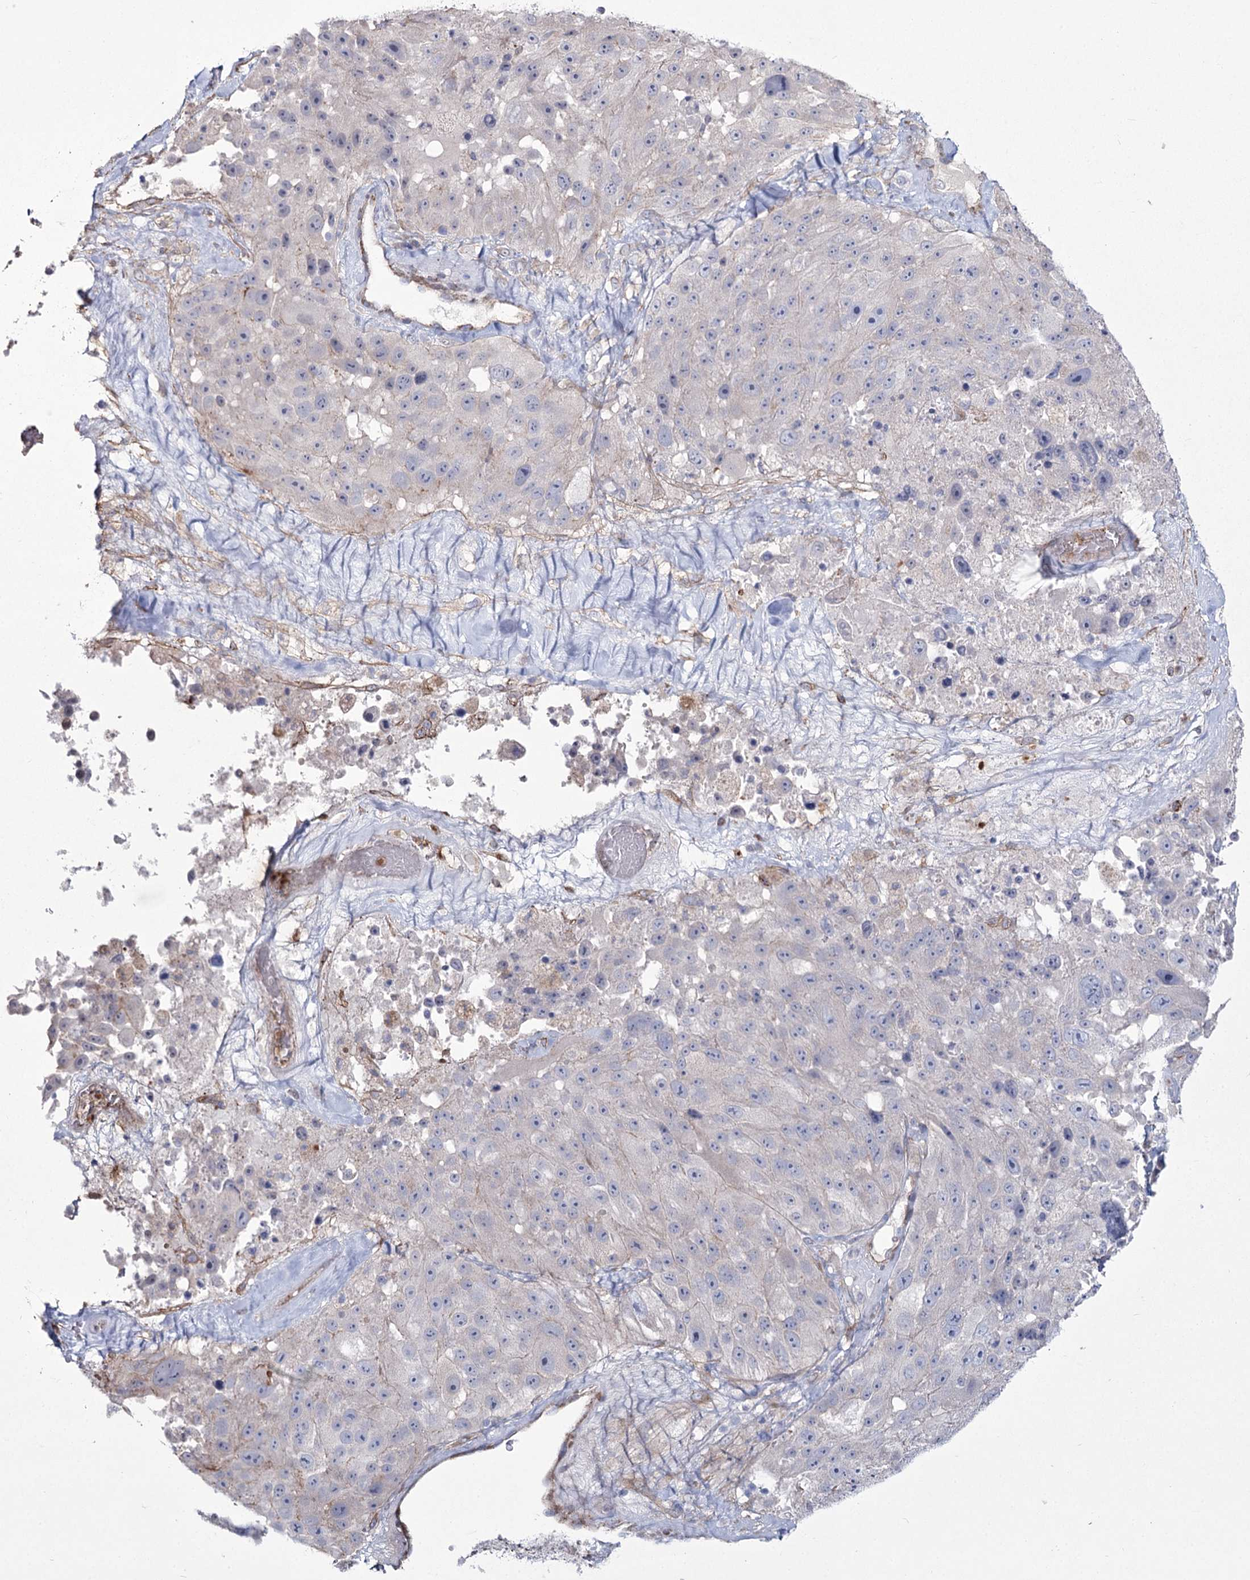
{"staining": {"intensity": "negative", "quantity": "none", "location": "none"}, "tissue": "melanoma", "cell_type": "Tumor cells", "image_type": "cancer", "snomed": [{"axis": "morphology", "description": "Malignant melanoma, Metastatic site"}, {"axis": "topography", "description": "Lymph node"}], "caption": "IHC micrograph of malignant melanoma (metastatic site) stained for a protein (brown), which reveals no positivity in tumor cells.", "gene": "ME3", "patient": {"sex": "male", "age": 62}}